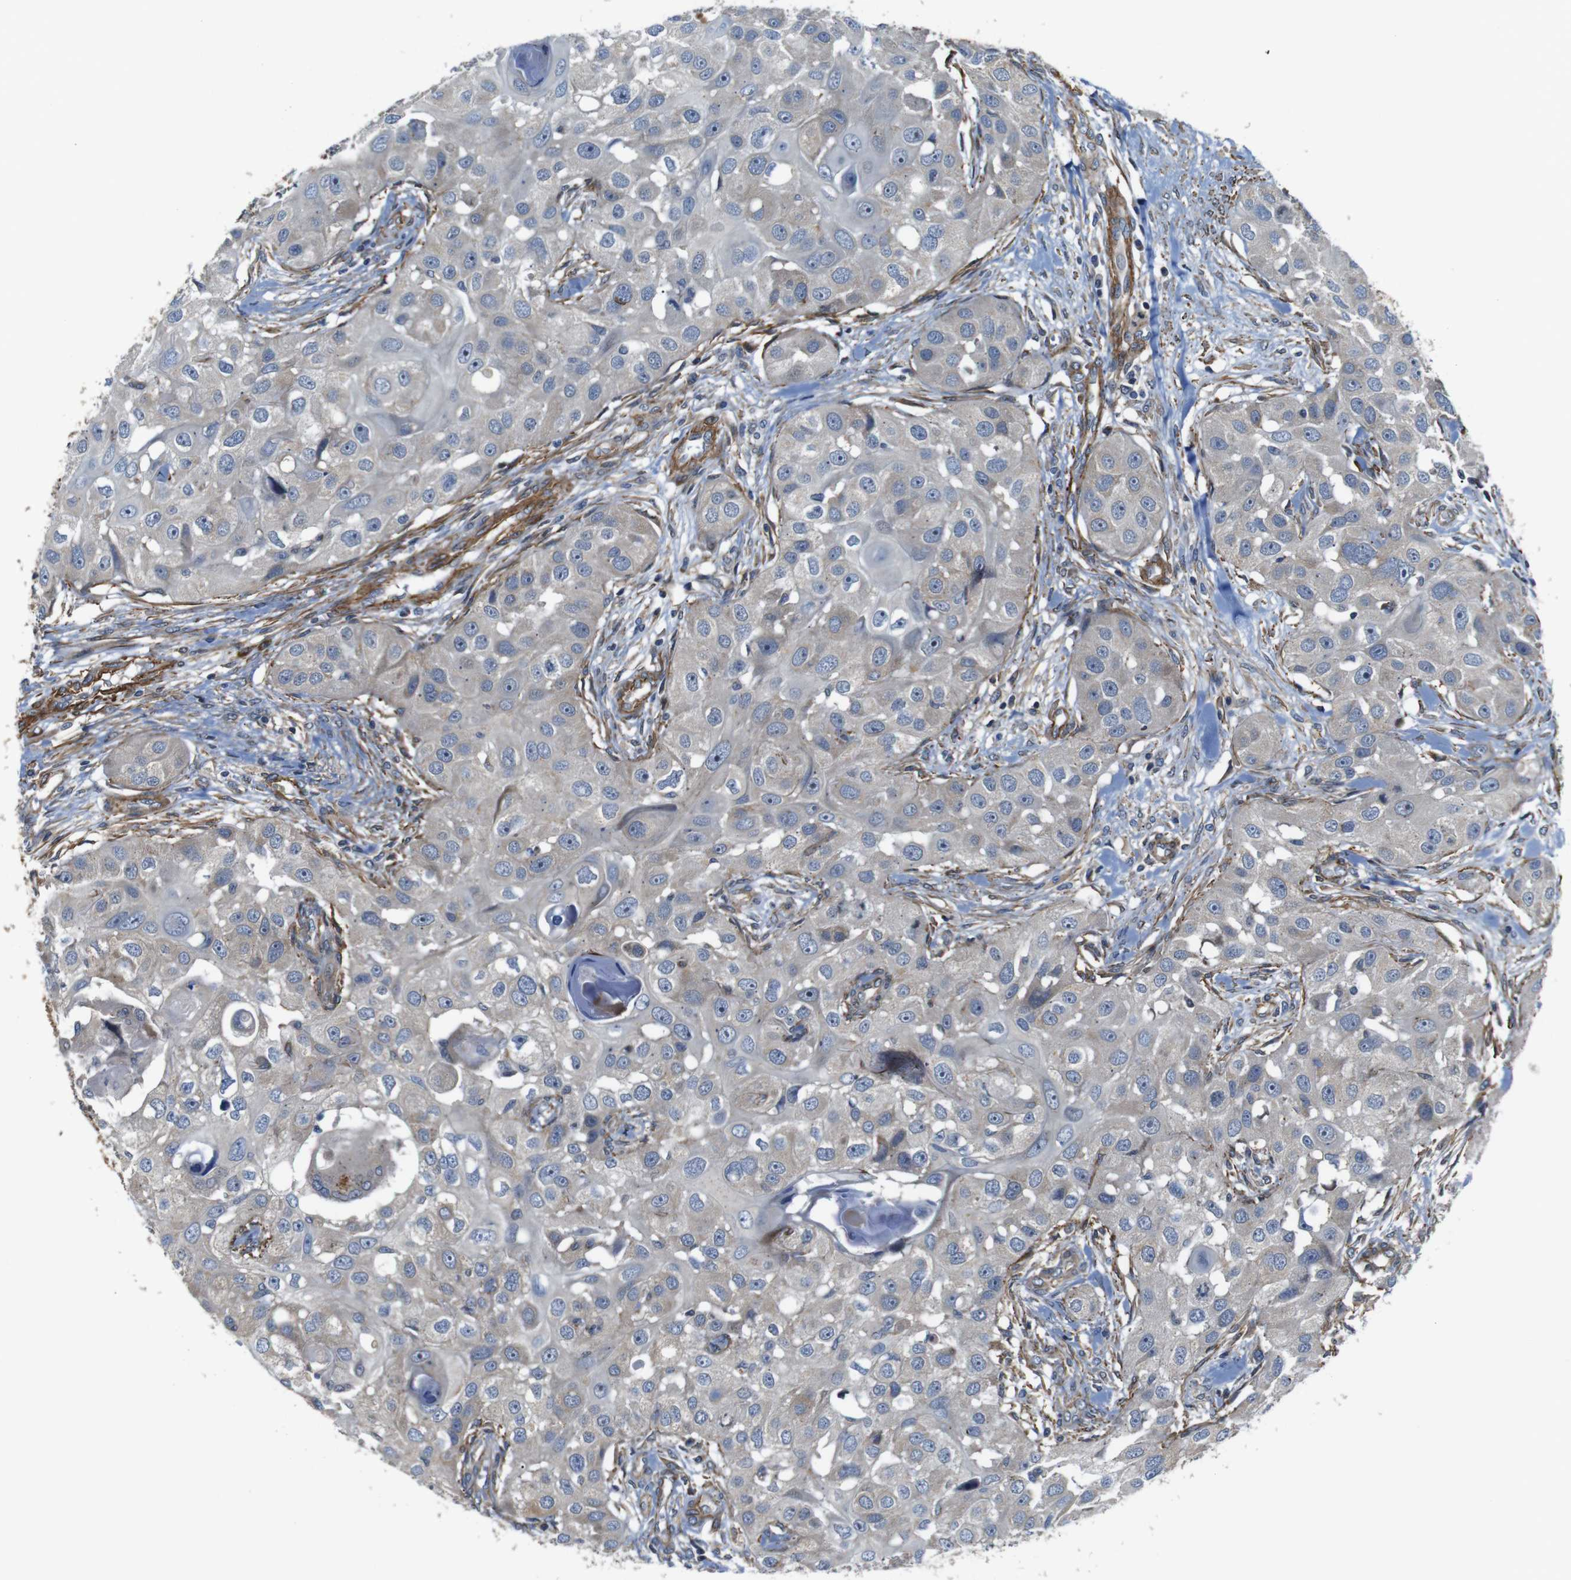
{"staining": {"intensity": "negative", "quantity": "none", "location": "none"}, "tissue": "head and neck cancer", "cell_type": "Tumor cells", "image_type": "cancer", "snomed": [{"axis": "morphology", "description": "Normal tissue, NOS"}, {"axis": "morphology", "description": "Squamous cell carcinoma, NOS"}, {"axis": "topography", "description": "Skeletal muscle"}, {"axis": "topography", "description": "Head-Neck"}], "caption": "Immunohistochemical staining of human head and neck cancer exhibits no significant staining in tumor cells.", "gene": "GGT7", "patient": {"sex": "male", "age": 51}}